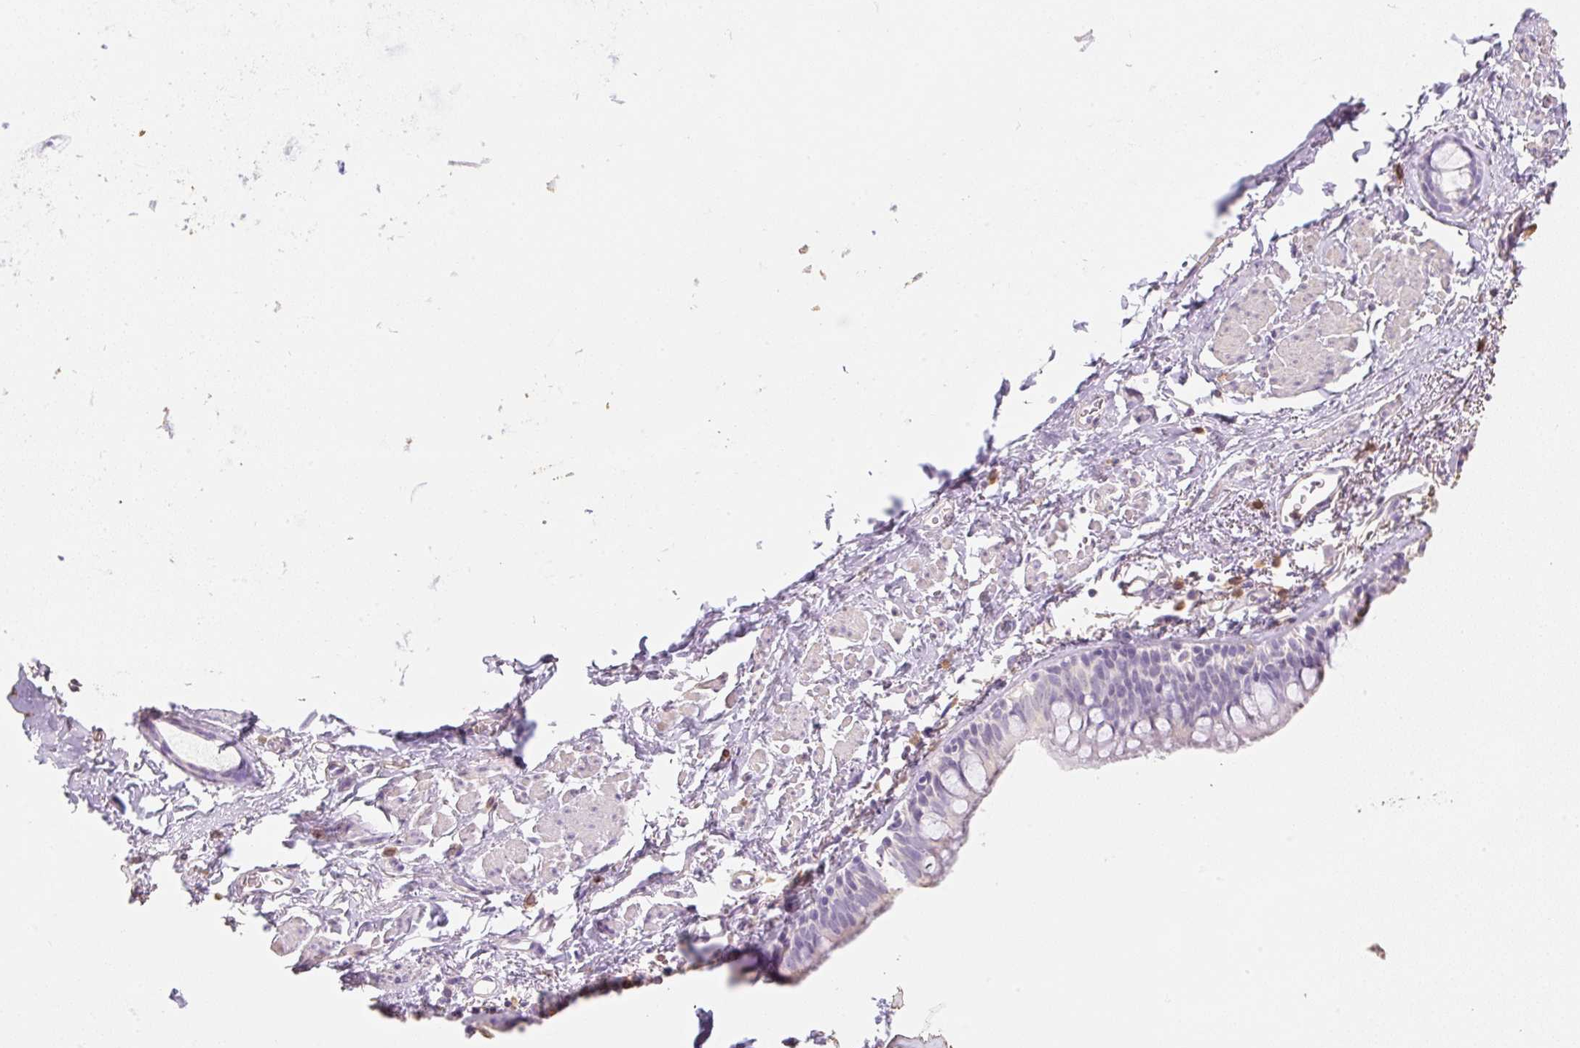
{"staining": {"intensity": "weak", "quantity": "<25%", "location": "cytoplasmic/membranous"}, "tissue": "bronchus", "cell_type": "Respiratory epithelial cells", "image_type": "normal", "snomed": [{"axis": "morphology", "description": "Normal tissue, NOS"}, {"axis": "topography", "description": "Bronchus"}], "caption": "Protein analysis of unremarkable bronchus shows no significant staining in respiratory epithelial cells.", "gene": "MBOAT7", "patient": {"sex": "male", "age": 67}}